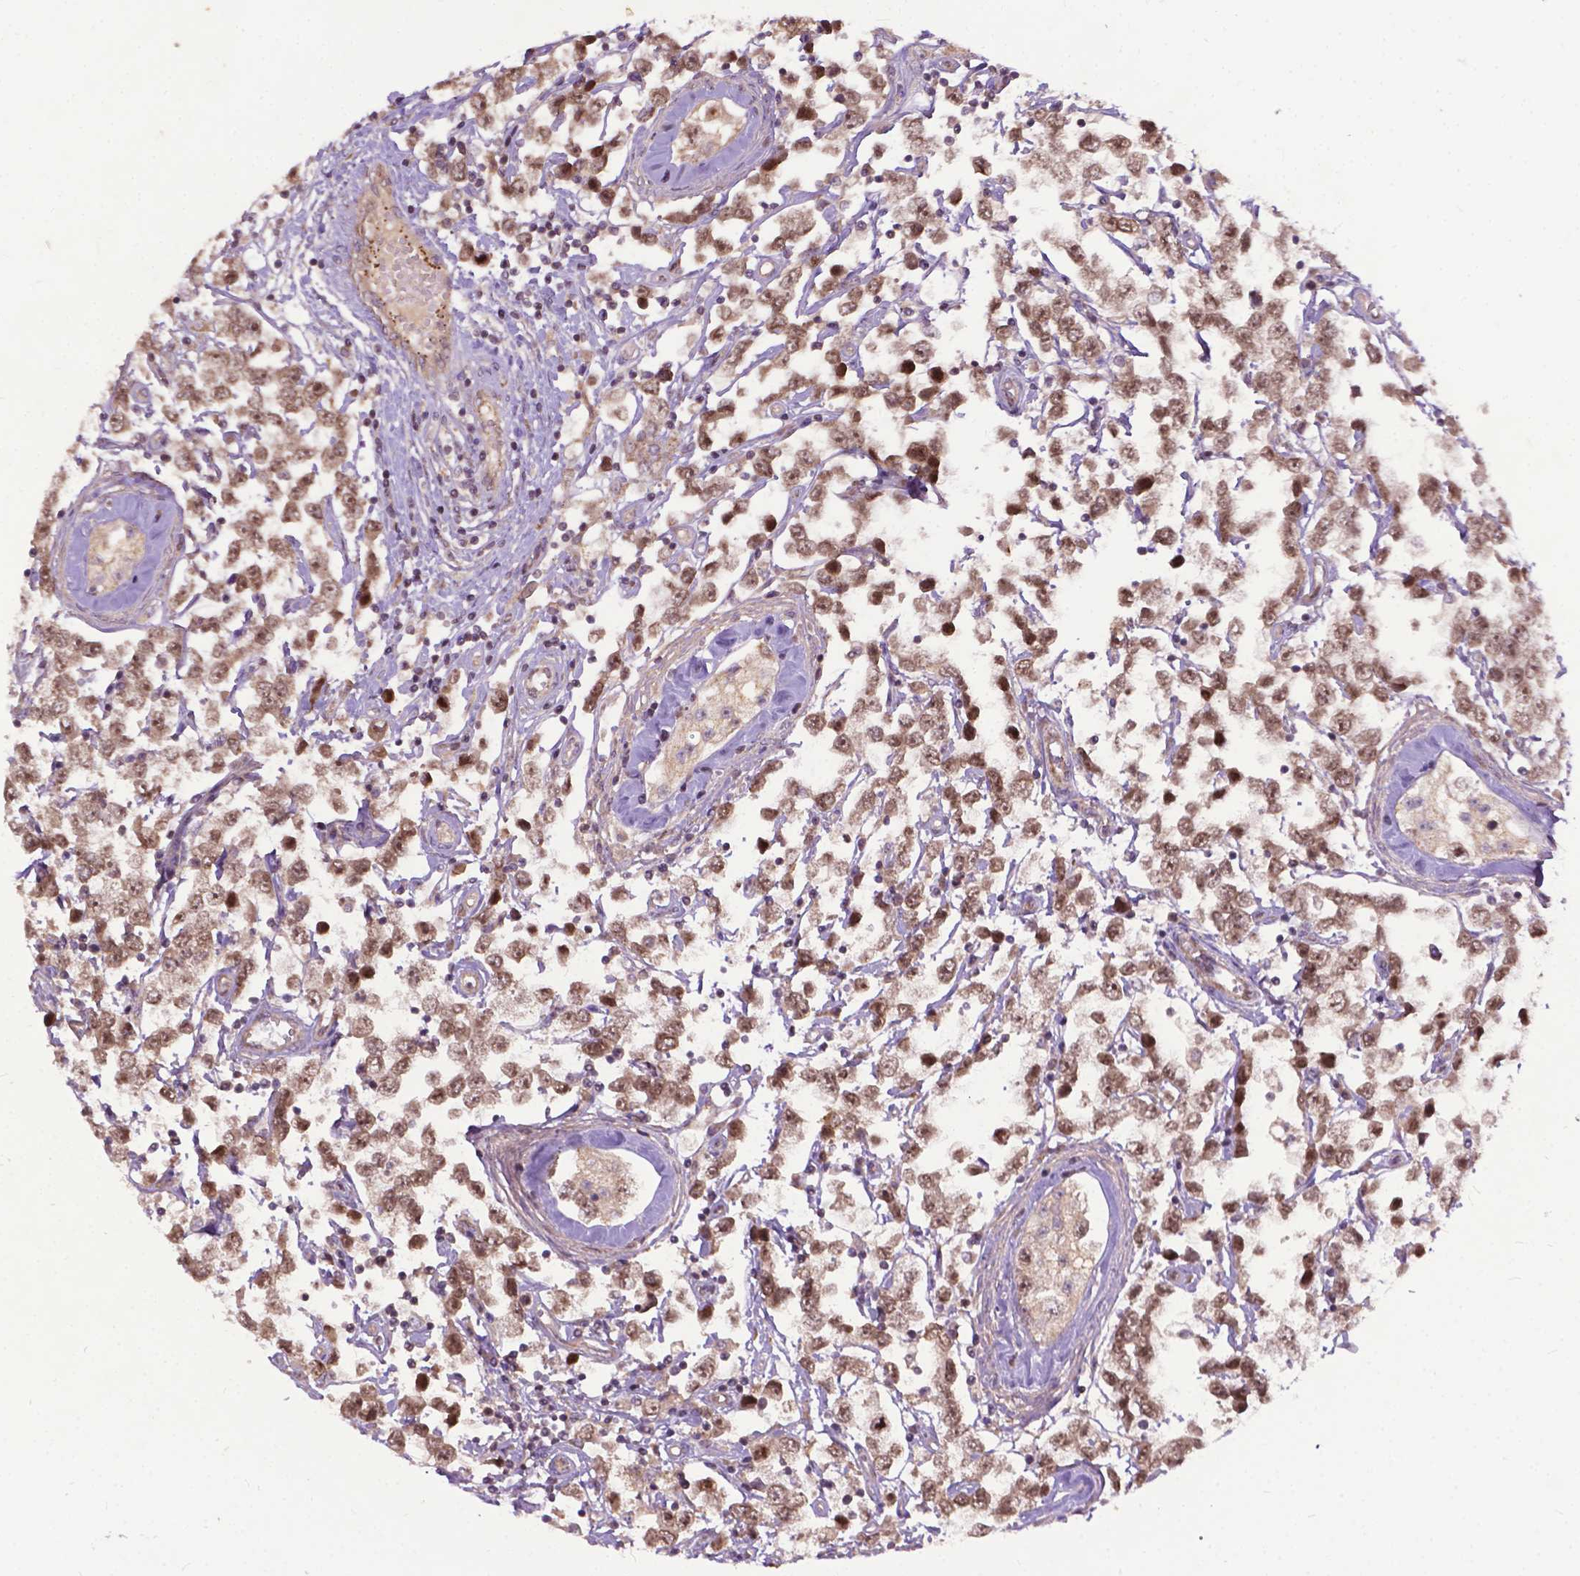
{"staining": {"intensity": "moderate", "quantity": ">75%", "location": "cytoplasmic/membranous,nuclear"}, "tissue": "testis cancer", "cell_type": "Tumor cells", "image_type": "cancer", "snomed": [{"axis": "morphology", "description": "Seminoma, NOS"}, {"axis": "topography", "description": "Testis"}], "caption": "Moderate cytoplasmic/membranous and nuclear expression for a protein is appreciated in about >75% of tumor cells of testis seminoma using IHC.", "gene": "PARP3", "patient": {"sex": "male", "age": 34}}